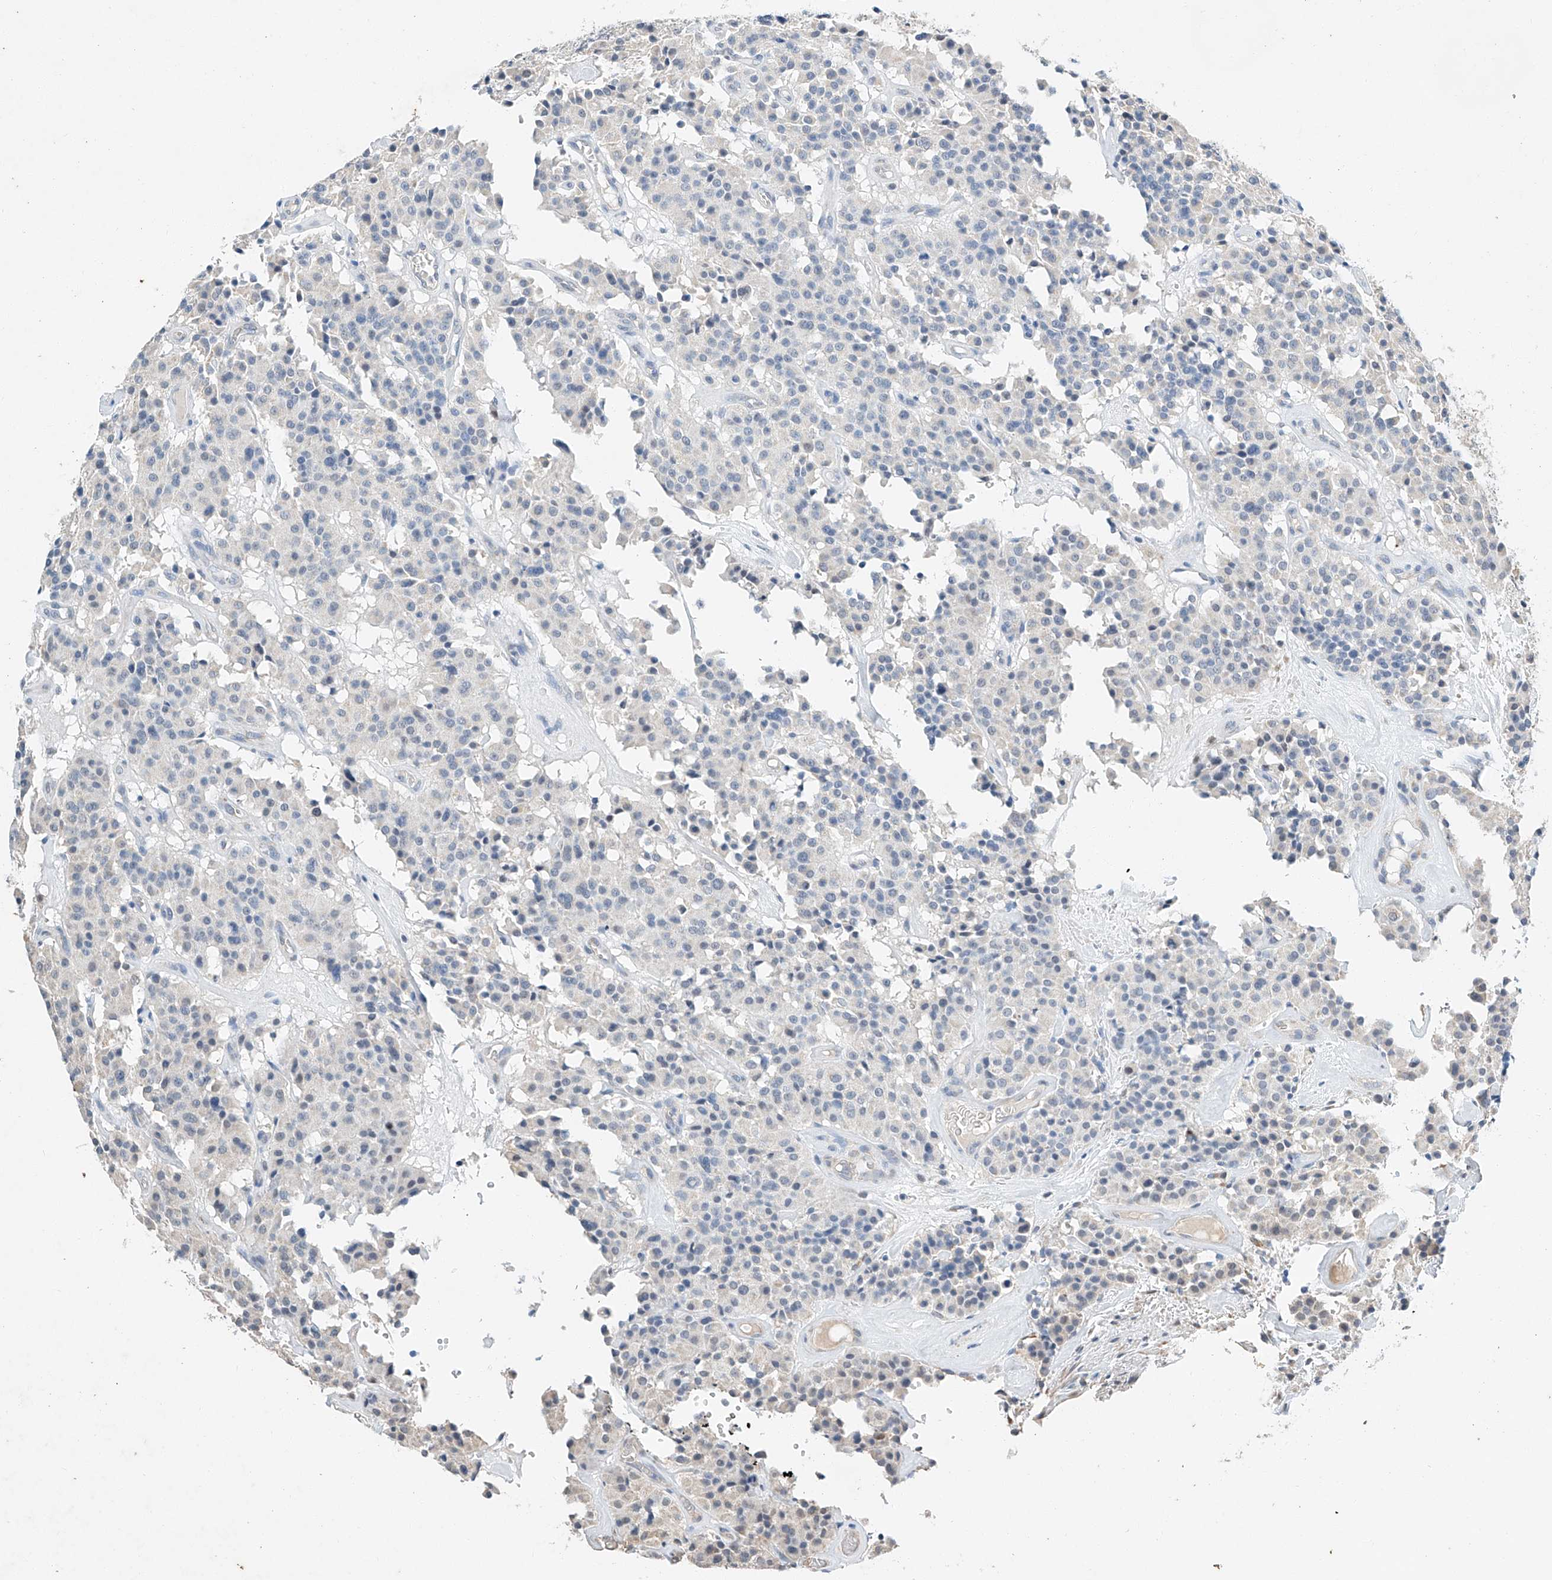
{"staining": {"intensity": "negative", "quantity": "none", "location": "none"}, "tissue": "carcinoid", "cell_type": "Tumor cells", "image_type": "cancer", "snomed": [{"axis": "morphology", "description": "Carcinoid, malignant, NOS"}, {"axis": "topography", "description": "Lung"}], "caption": "Protein analysis of carcinoid (malignant) shows no significant staining in tumor cells. (Immunohistochemistry, brightfield microscopy, high magnification).", "gene": "CTDP1", "patient": {"sex": "male", "age": 30}}